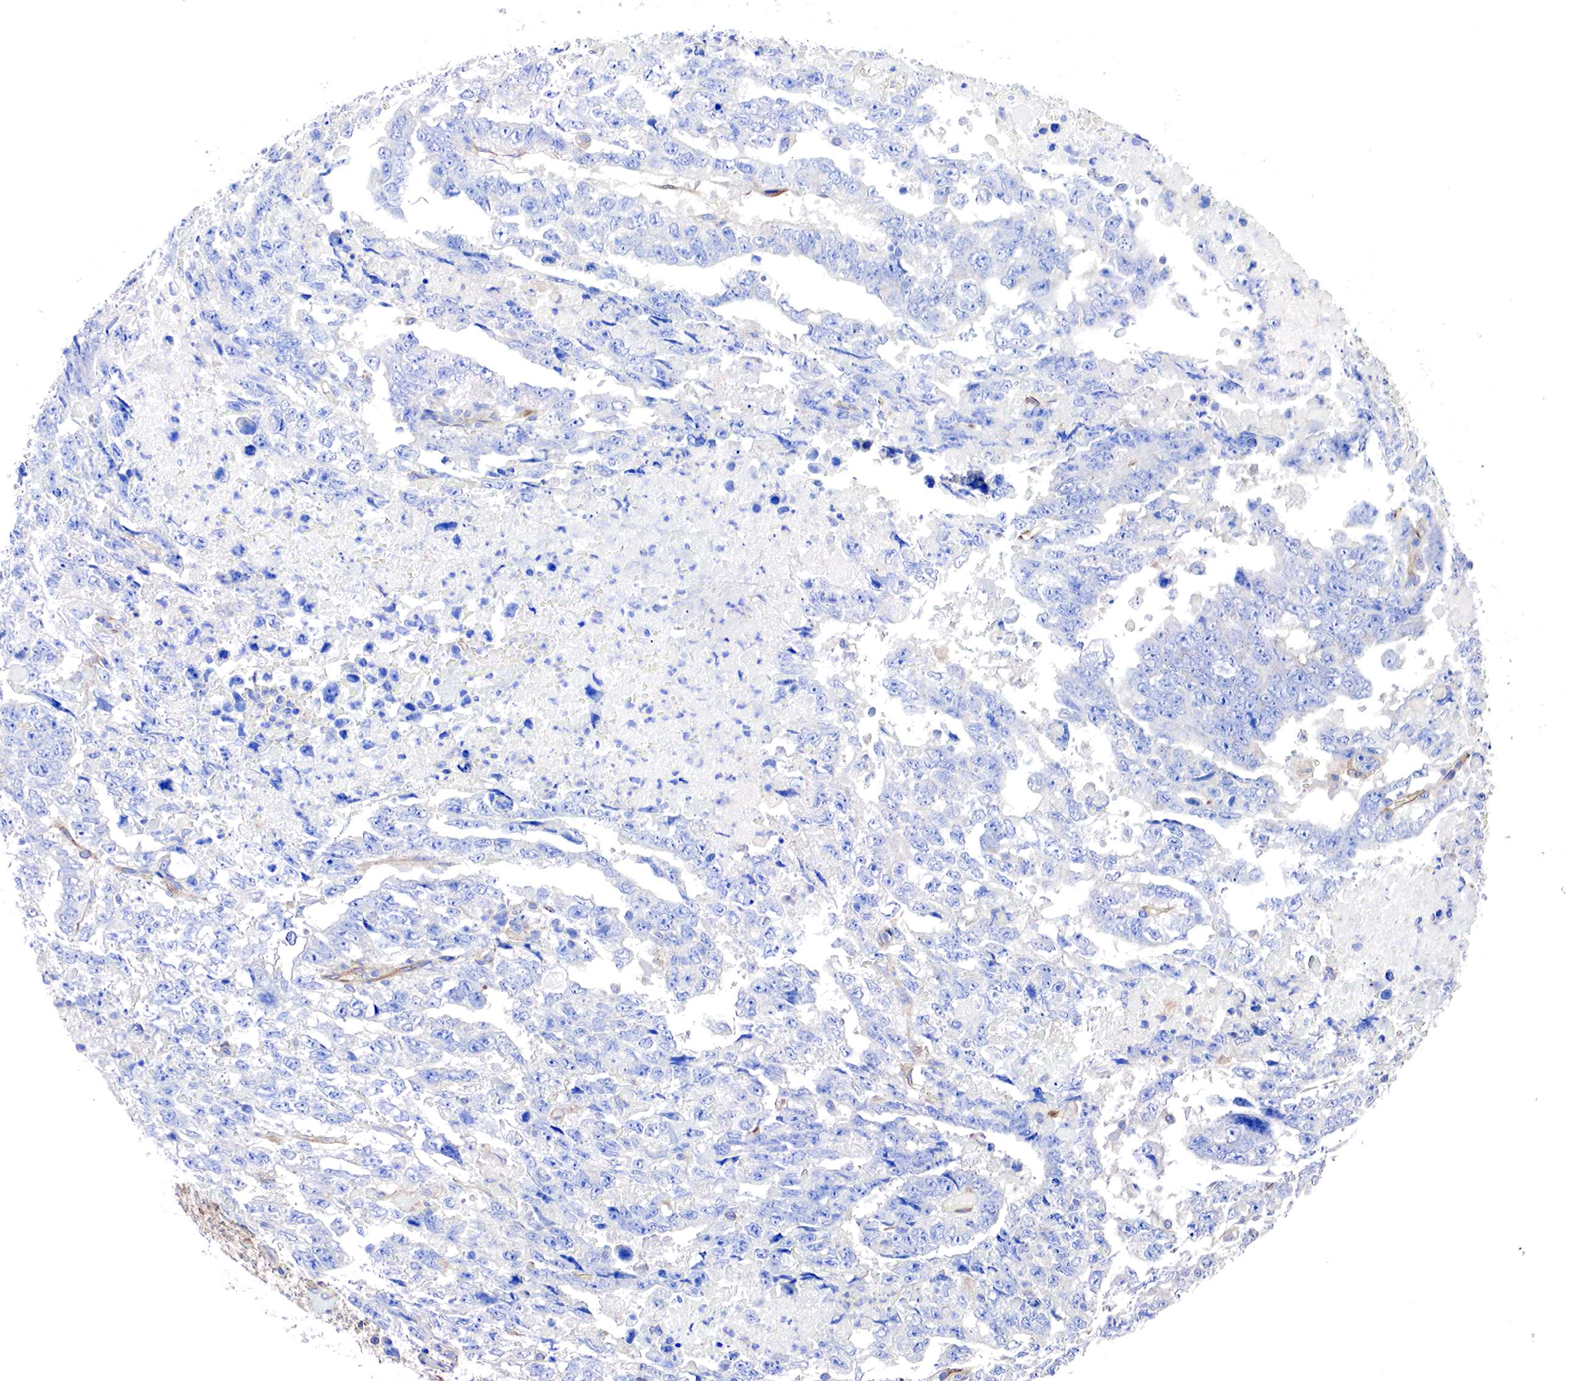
{"staining": {"intensity": "negative", "quantity": "none", "location": "none"}, "tissue": "testis cancer", "cell_type": "Tumor cells", "image_type": "cancer", "snomed": [{"axis": "morphology", "description": "Carcinoma, Embryonal, NOS"}, {"axis": "topography", "description": "Testis"}], "caption": "High magnification brightfield microscopy of embryonal carcinoma (testis) stained with DAB (brown) and counterstained with hematoxylin (blue): tumor cells show no significant expression. The staining is performed using DAB (3,3'-diaminobenzidine) brown chromogen with nuclei counter-stained in using hematoxylin.", "gene": "RDX", "patient": {"sex": "male", "age": 36}}